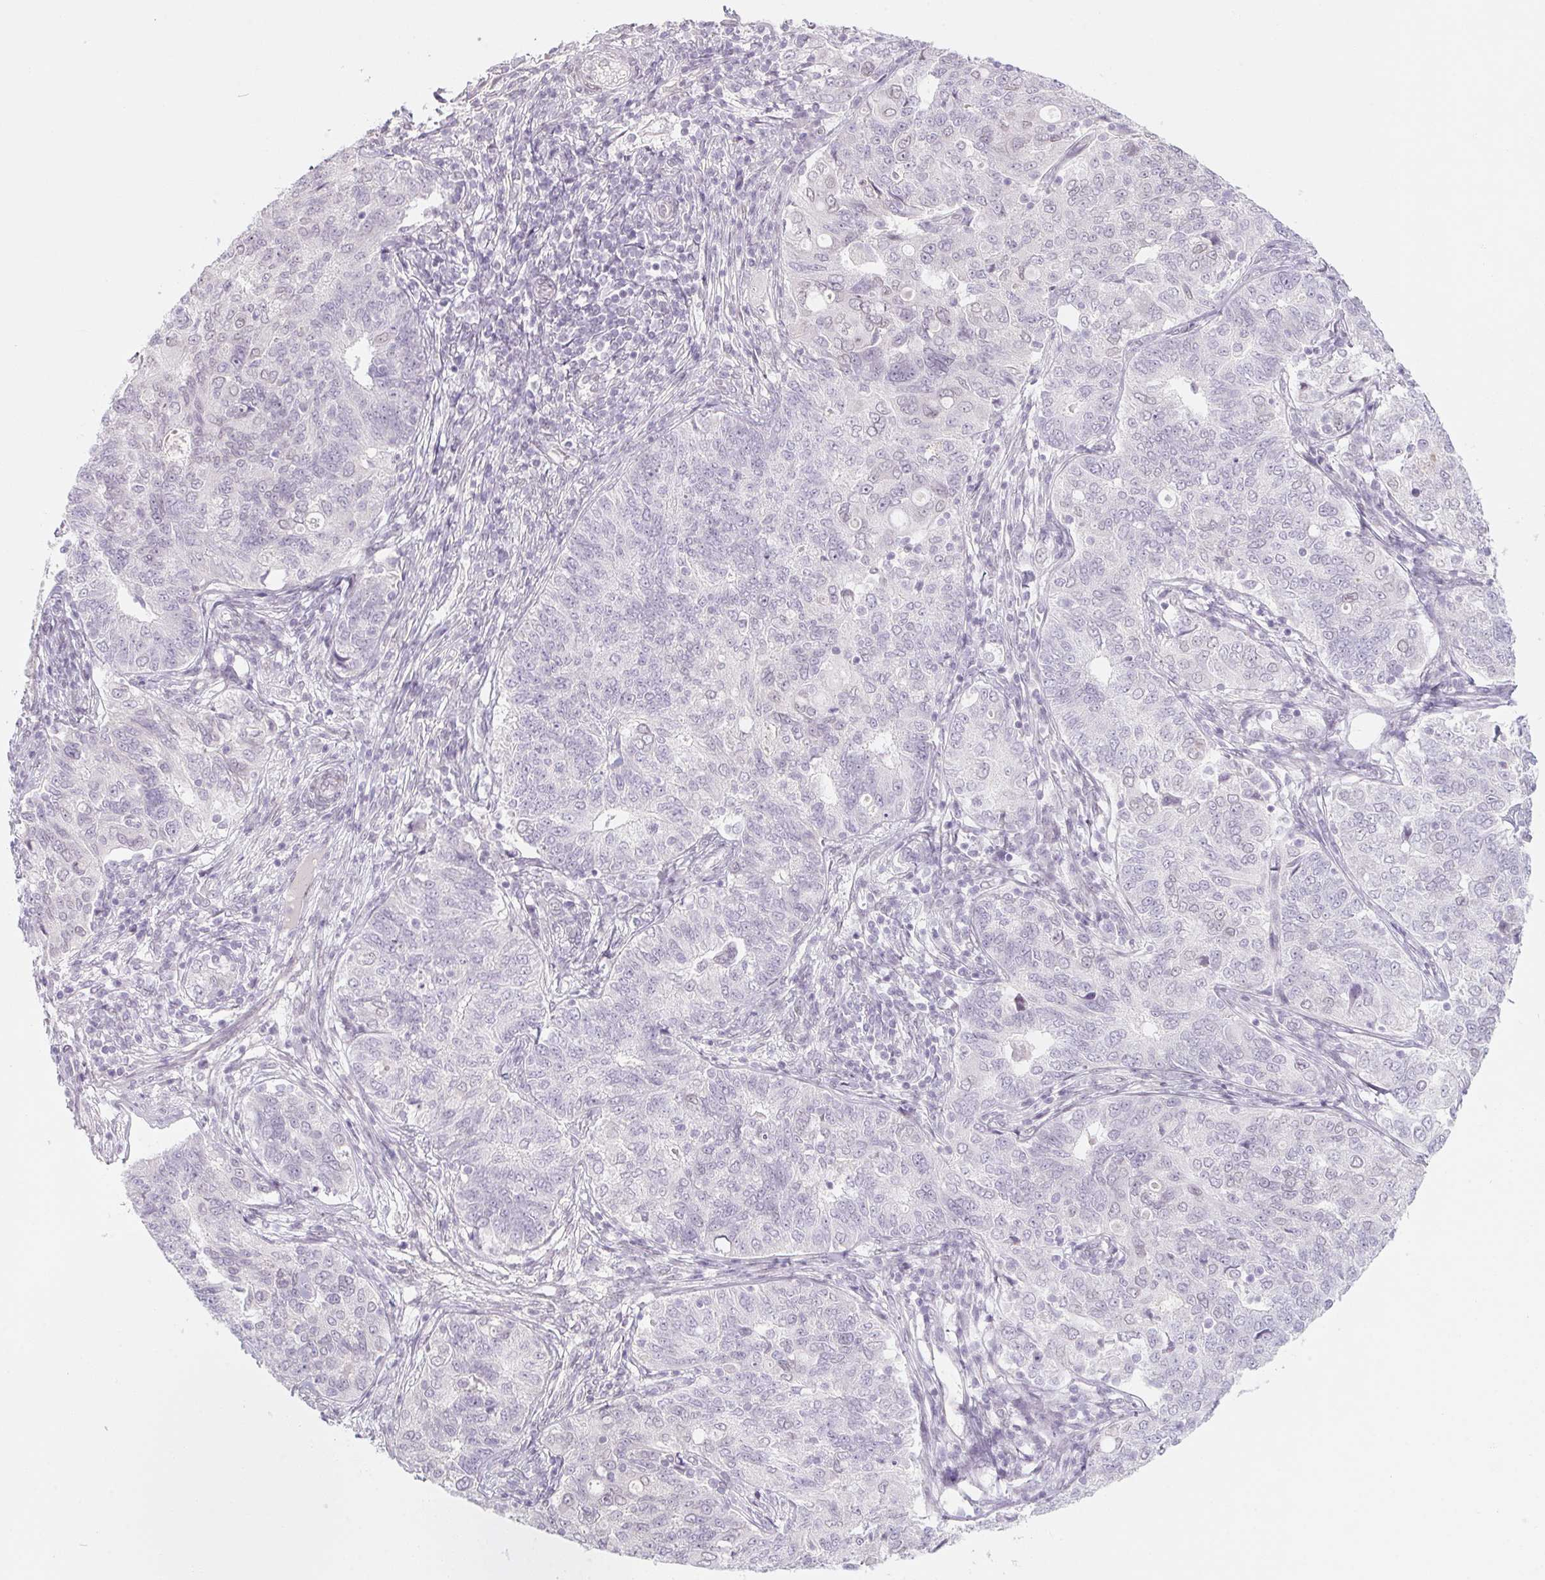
{"staining": {"intensity": "negative", "quantity": "none", "location": "none"}, "tissue": "endometrial cancer", "cell_type": "Tumor cells", "image_type": "cancer", "snomed": [{"axis": "morphology", "description": "Adenocarcinoma, NOS"}, {"axis": "topography", "description": "Endometrium"}], "caption": "A photomicrograph of adenocarcinoma (endometrial) stained for a protein reveals no brown staining in tumor cells.", "gene": "KCNQ2", "patient": {"sex": "female", "age": 43}}